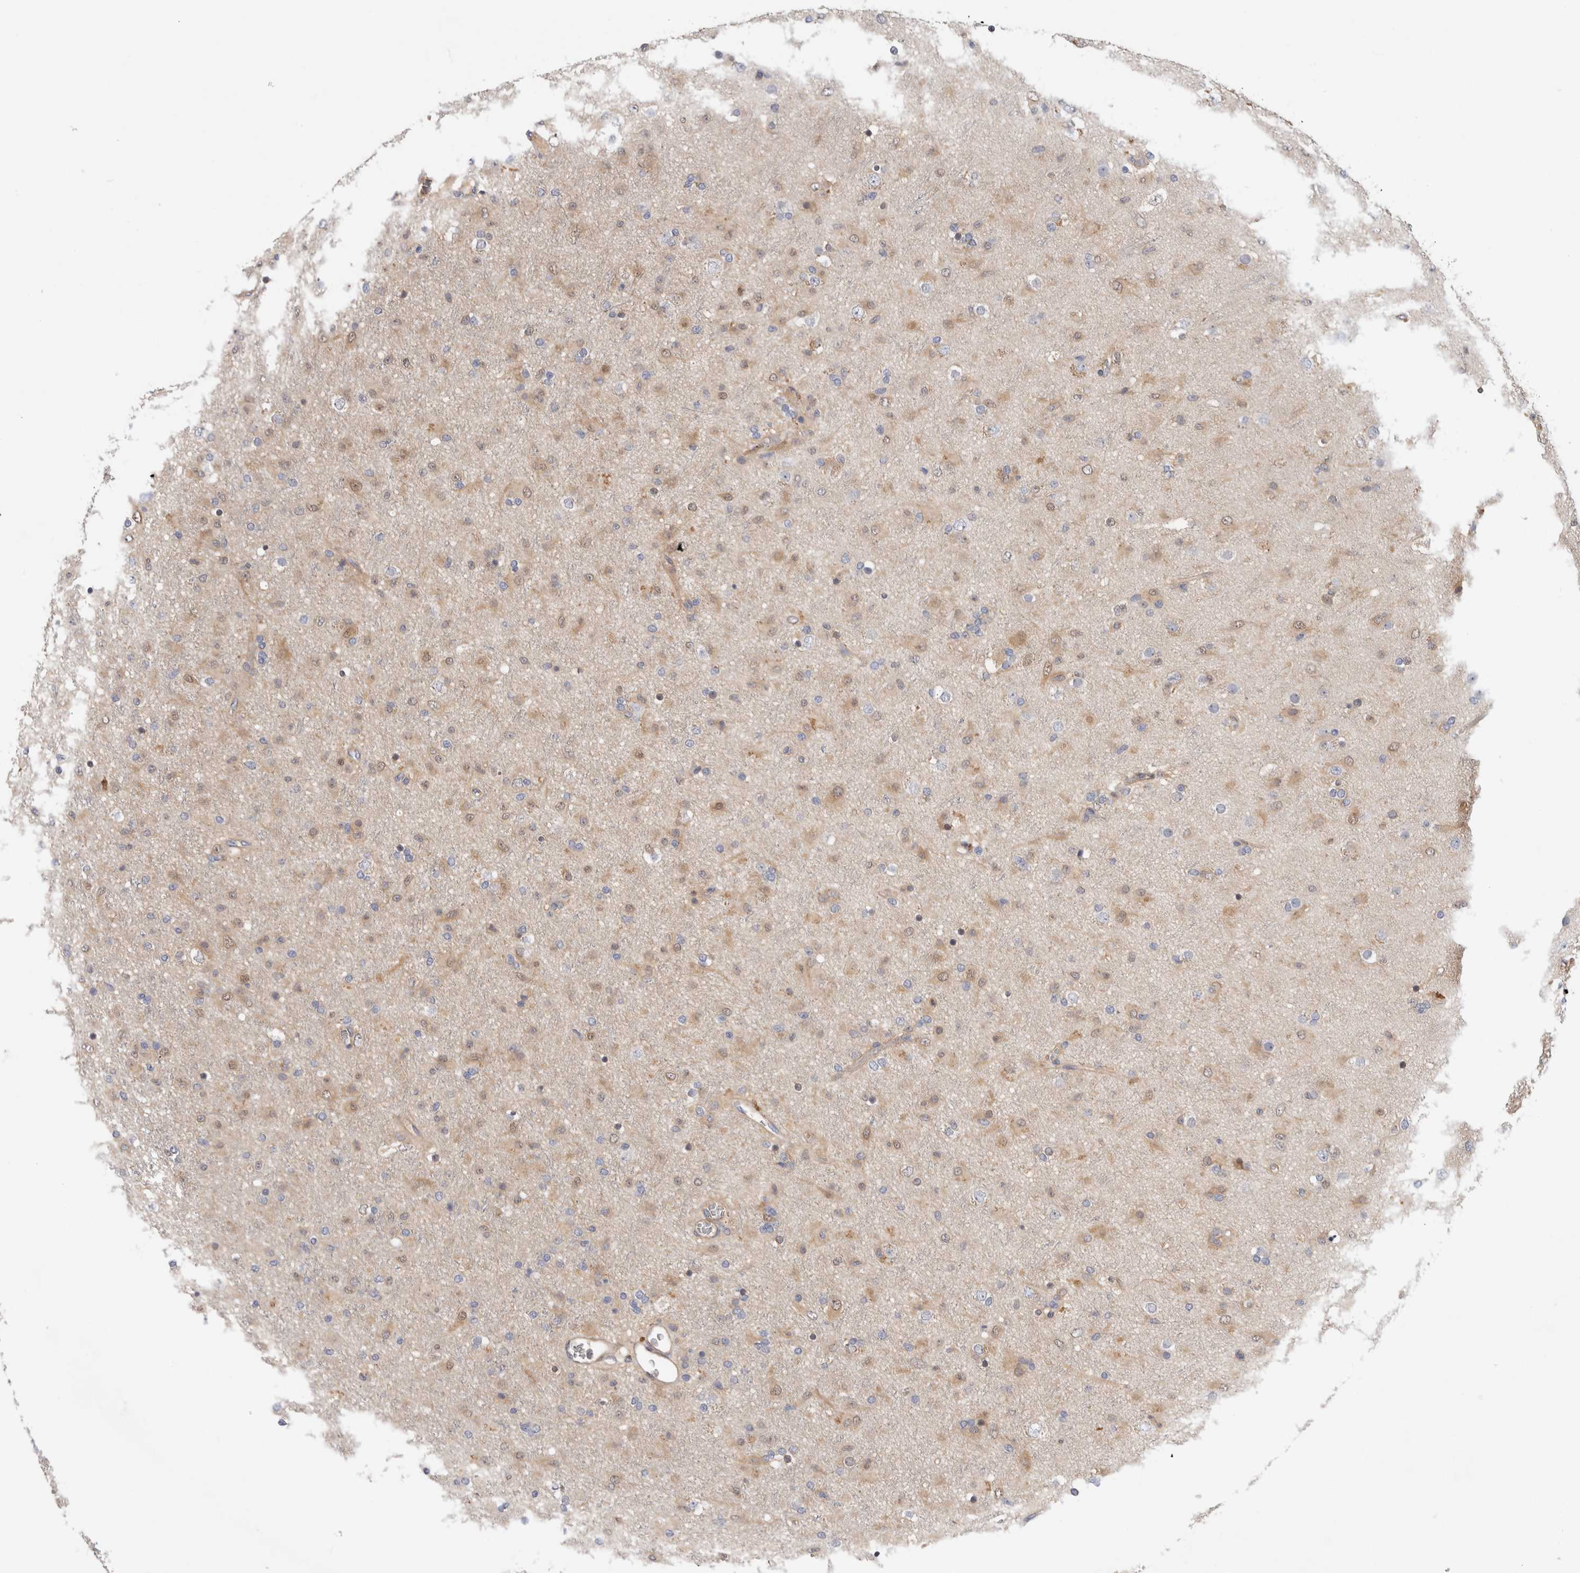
{"staining": {"intensity": "weak", "quantity": "25%-75%", "location": "cytoplasmic/membranous"}, "tissue": "glioma", "cell_type": "Tumor cells", "image_type": "cancer", "snomed": [{"axis": "morphology", "description": "Glioma, malignant, Low grade"}, {"axis": "topography", "description": "Brain"}], "caption": "The immunohistochemical stain labels weak cytoplasmic/membranous staining in tumor cells of glioma tissue.", "gene": "PGM1", "patient": {"sex": "male", "age": 65}}